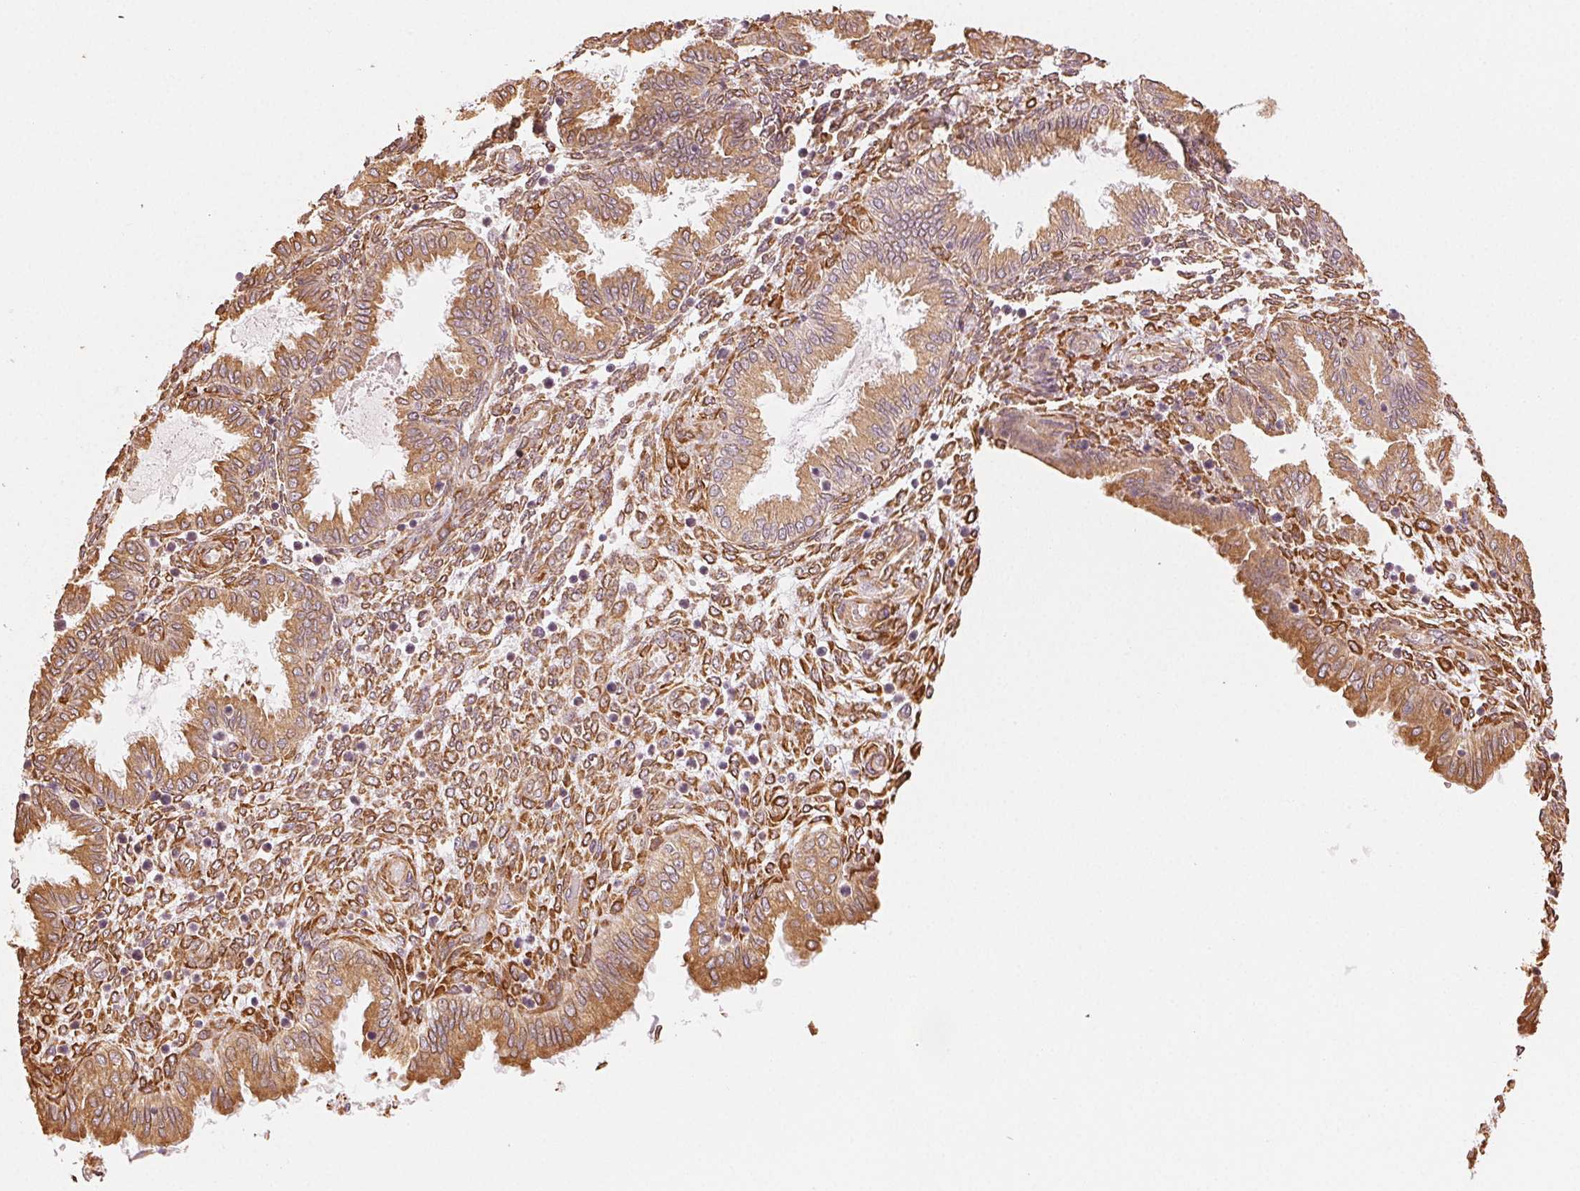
{"staining": {"intensity": "strong", "quantity": "25%-75%", "location": "cytoplasmic/membranous"}, "tissue": "endometrium", "cell_type": "Cells in endometrial stroma", "image_type": "normal", "snomed": [{"axis": "morphology", "description": "Normal tissue, NOS"}, {"axis": "topography", "description": "Endometrium"}], "caption": "Endometrium stained with a brown dye demonstrates strong cytoplasmic/membranous positive staining in about 25%-75% of cells in endometrial stroma.", "gene": "RCN3", "patient": {"sex": "female", "age": 33}}